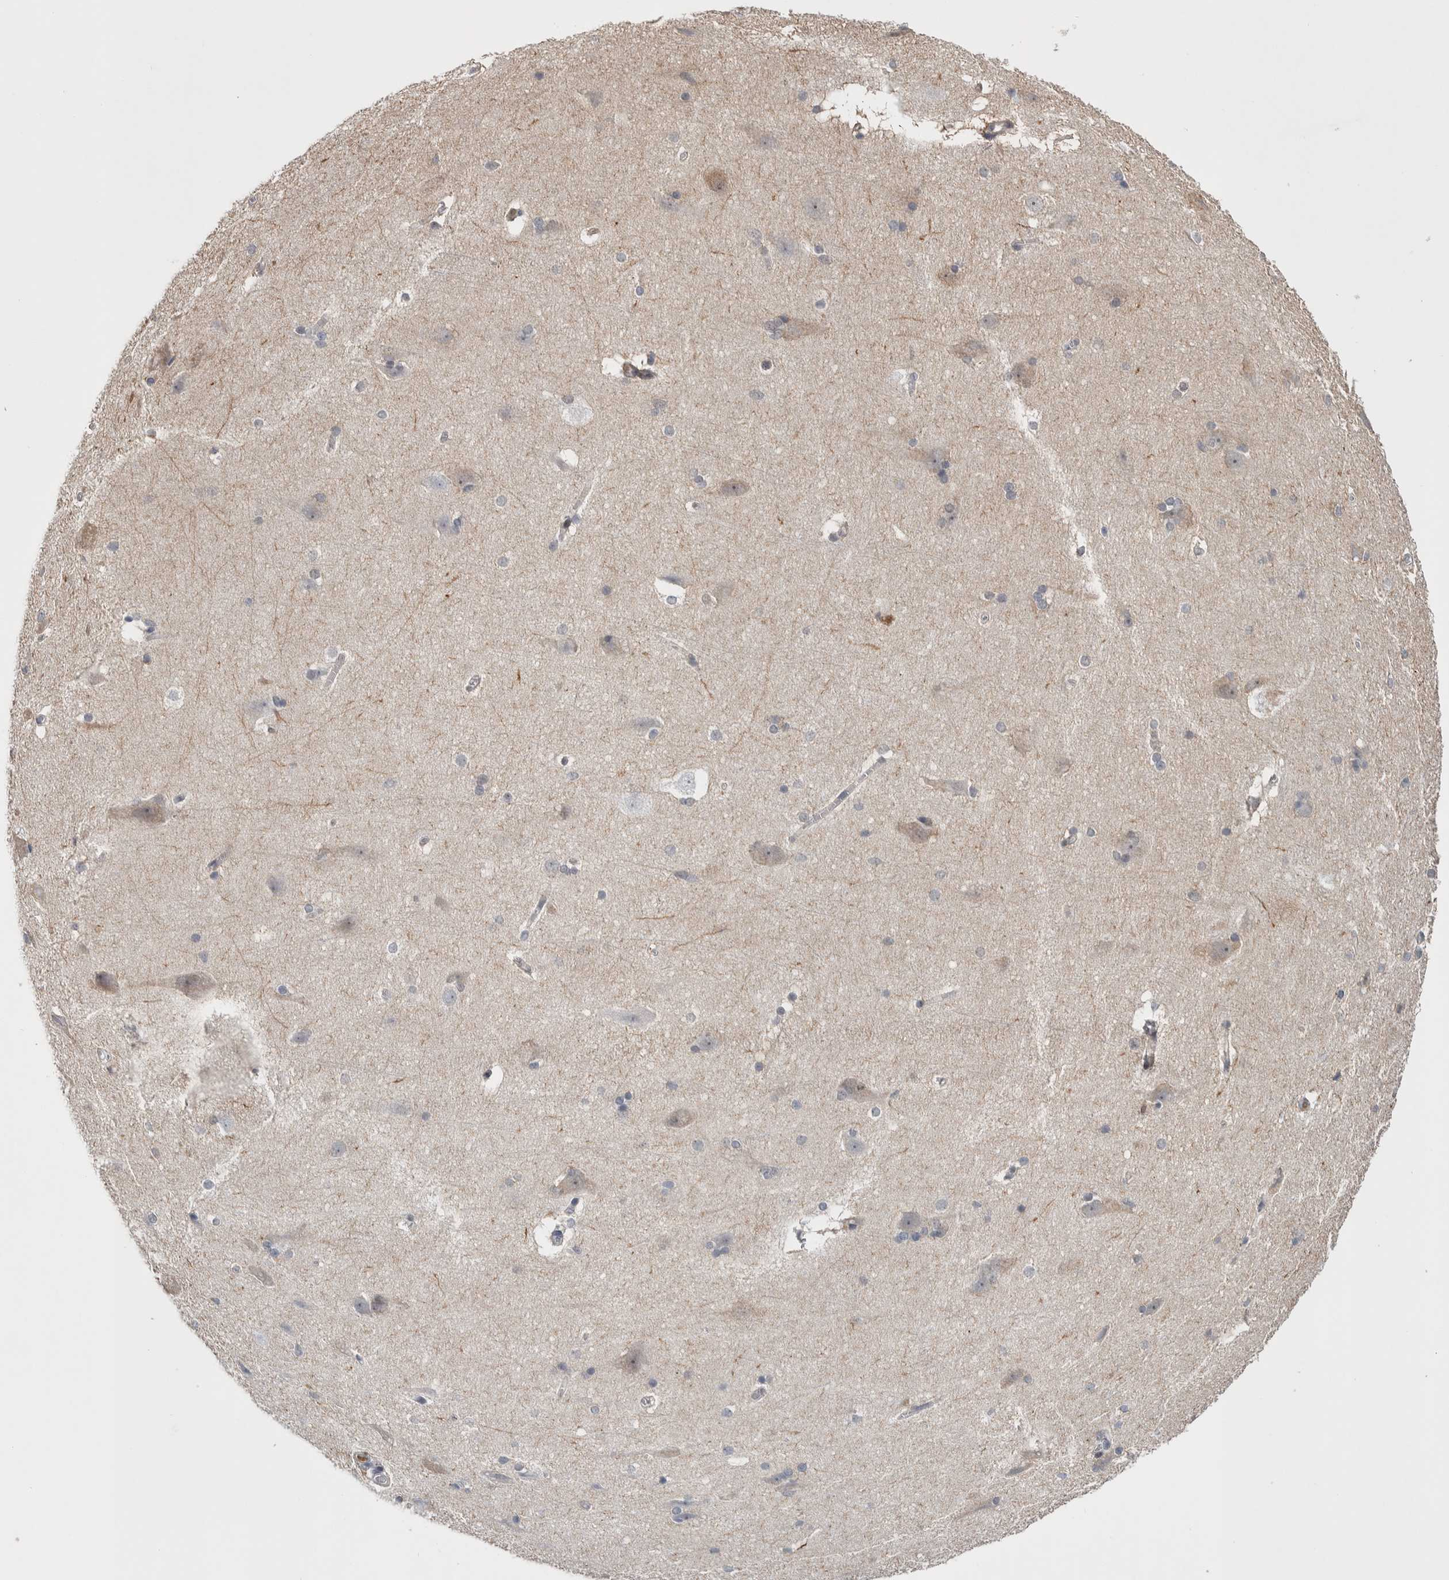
{"staining": {"intensity": "negative", "quantity": "none", "location": "none"}, "tissue": "cerebral cortex", "cell_type": "Endothelial cells", "image_type": "normal", "snomed": [{"axis": "morphology", "description": "Normal tissue, NOS"}, {"axis": "topography", "description": "Cerebral cortex"}, {"axis": "topography", "description": "Hippocampus"}], "caption": "The immunohistochemistry (IHC) photomicrograph has no significant expression in endothelial cells of cerebral cortex. (DAB (3,3'-diaminobenzidine) immunohistochemistry with hematoxylin counter stain).", "gene": "ASPN", "patient": {"sex": "female", "age": 19}}